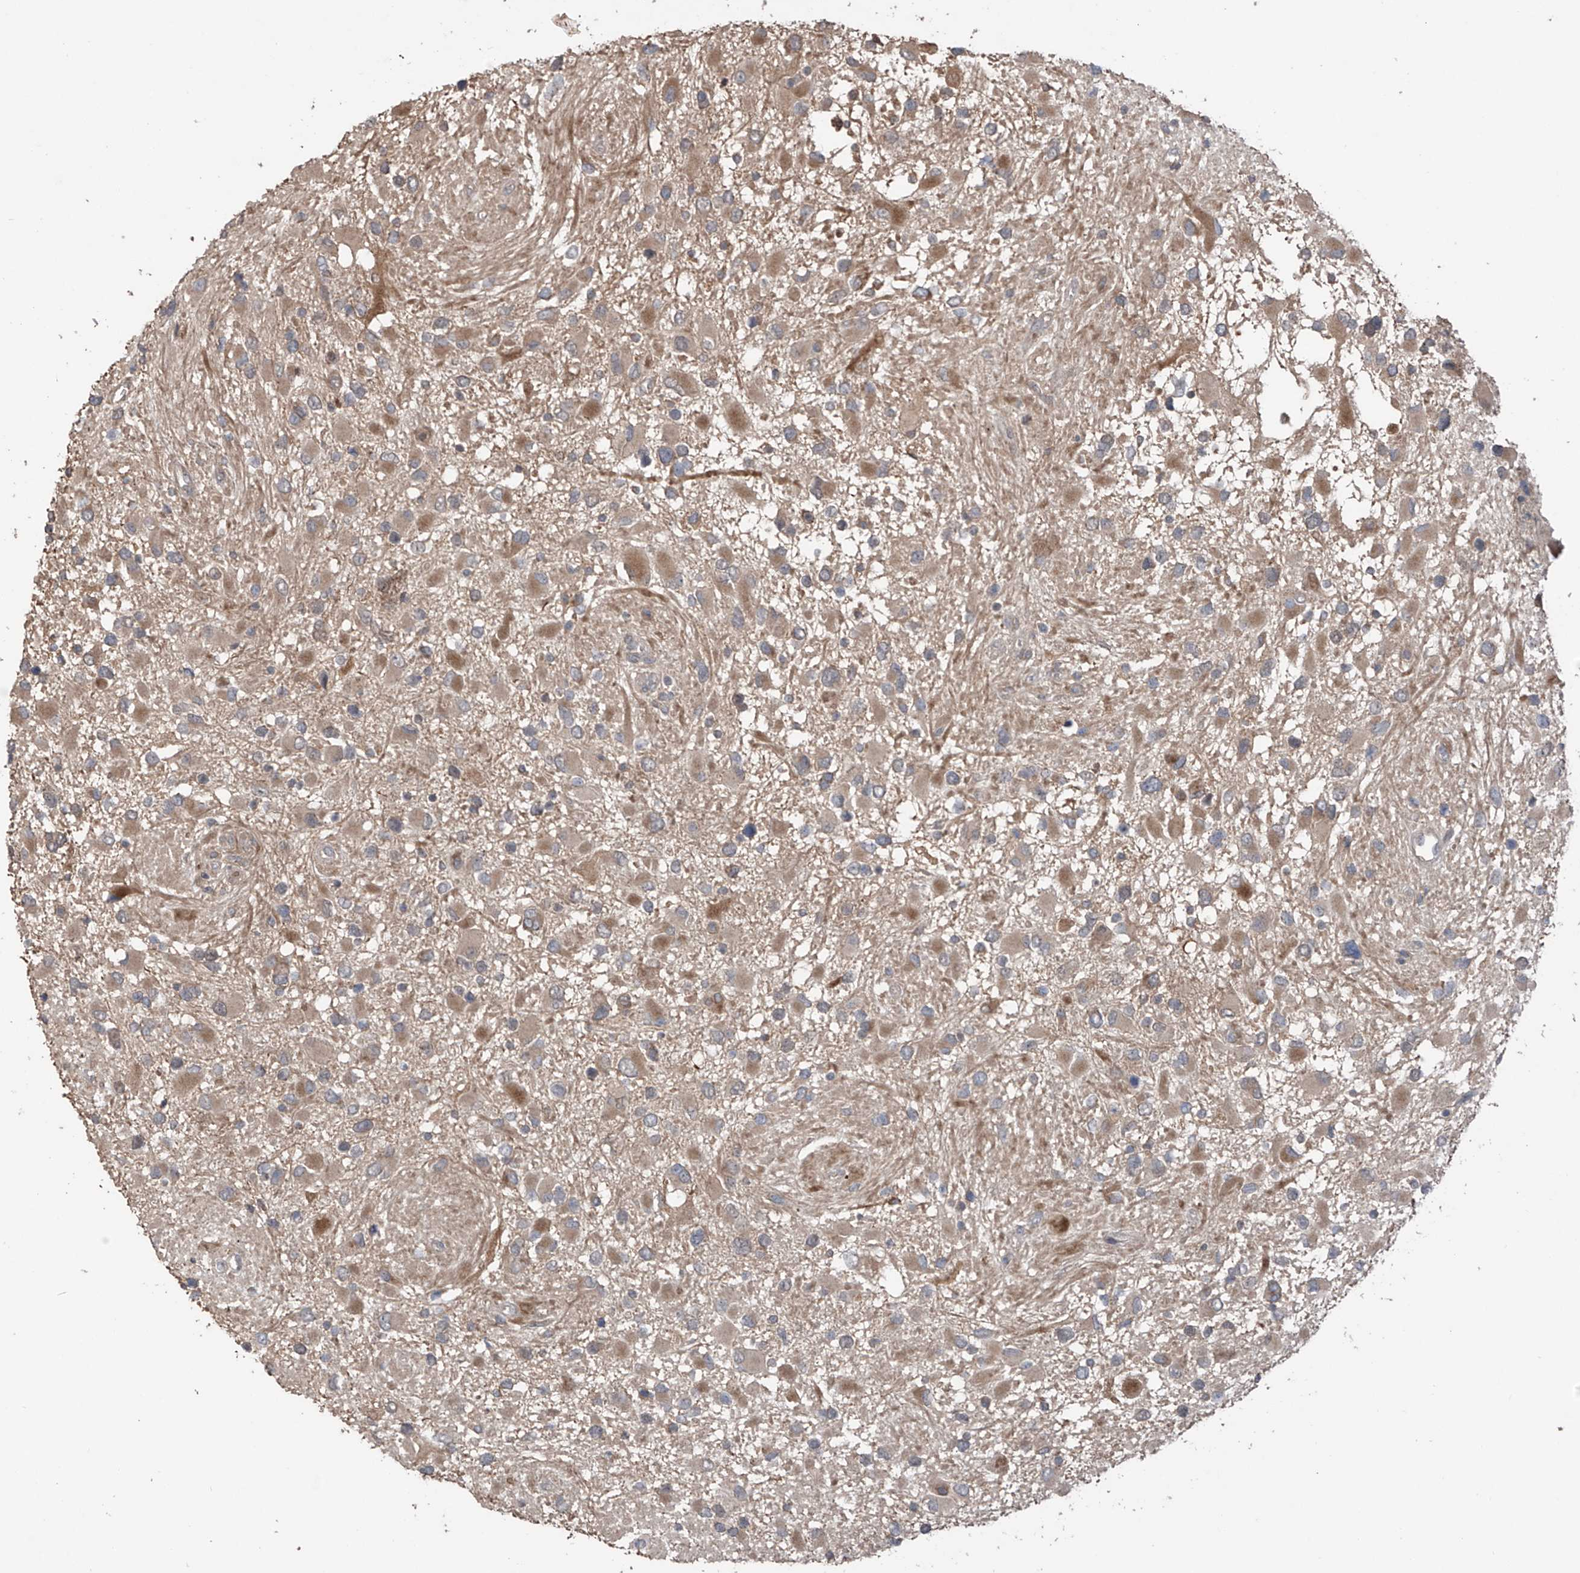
{"staining": {"intensity": "moderate", "quantity": "<25%", "location": "cytoplasmic/membranous"}, "tissue": "glioma", "cell_type": "Tumor cells", "image_type": "cancer", "snomed": [{"axis": "morphology", "description": "Glioma, malignant, High grade"}, {"axis": "topography", "description": "Brain"}], "caption": "Immunohistochemistry (IHC) of malignant glioma (high-grade) displays low levels of moderate cytoplasmic/membranous staining in approximately <25% of tumor cells.", "gene": "SAMD3", "patient": {"sex": "male", "age": 53}}